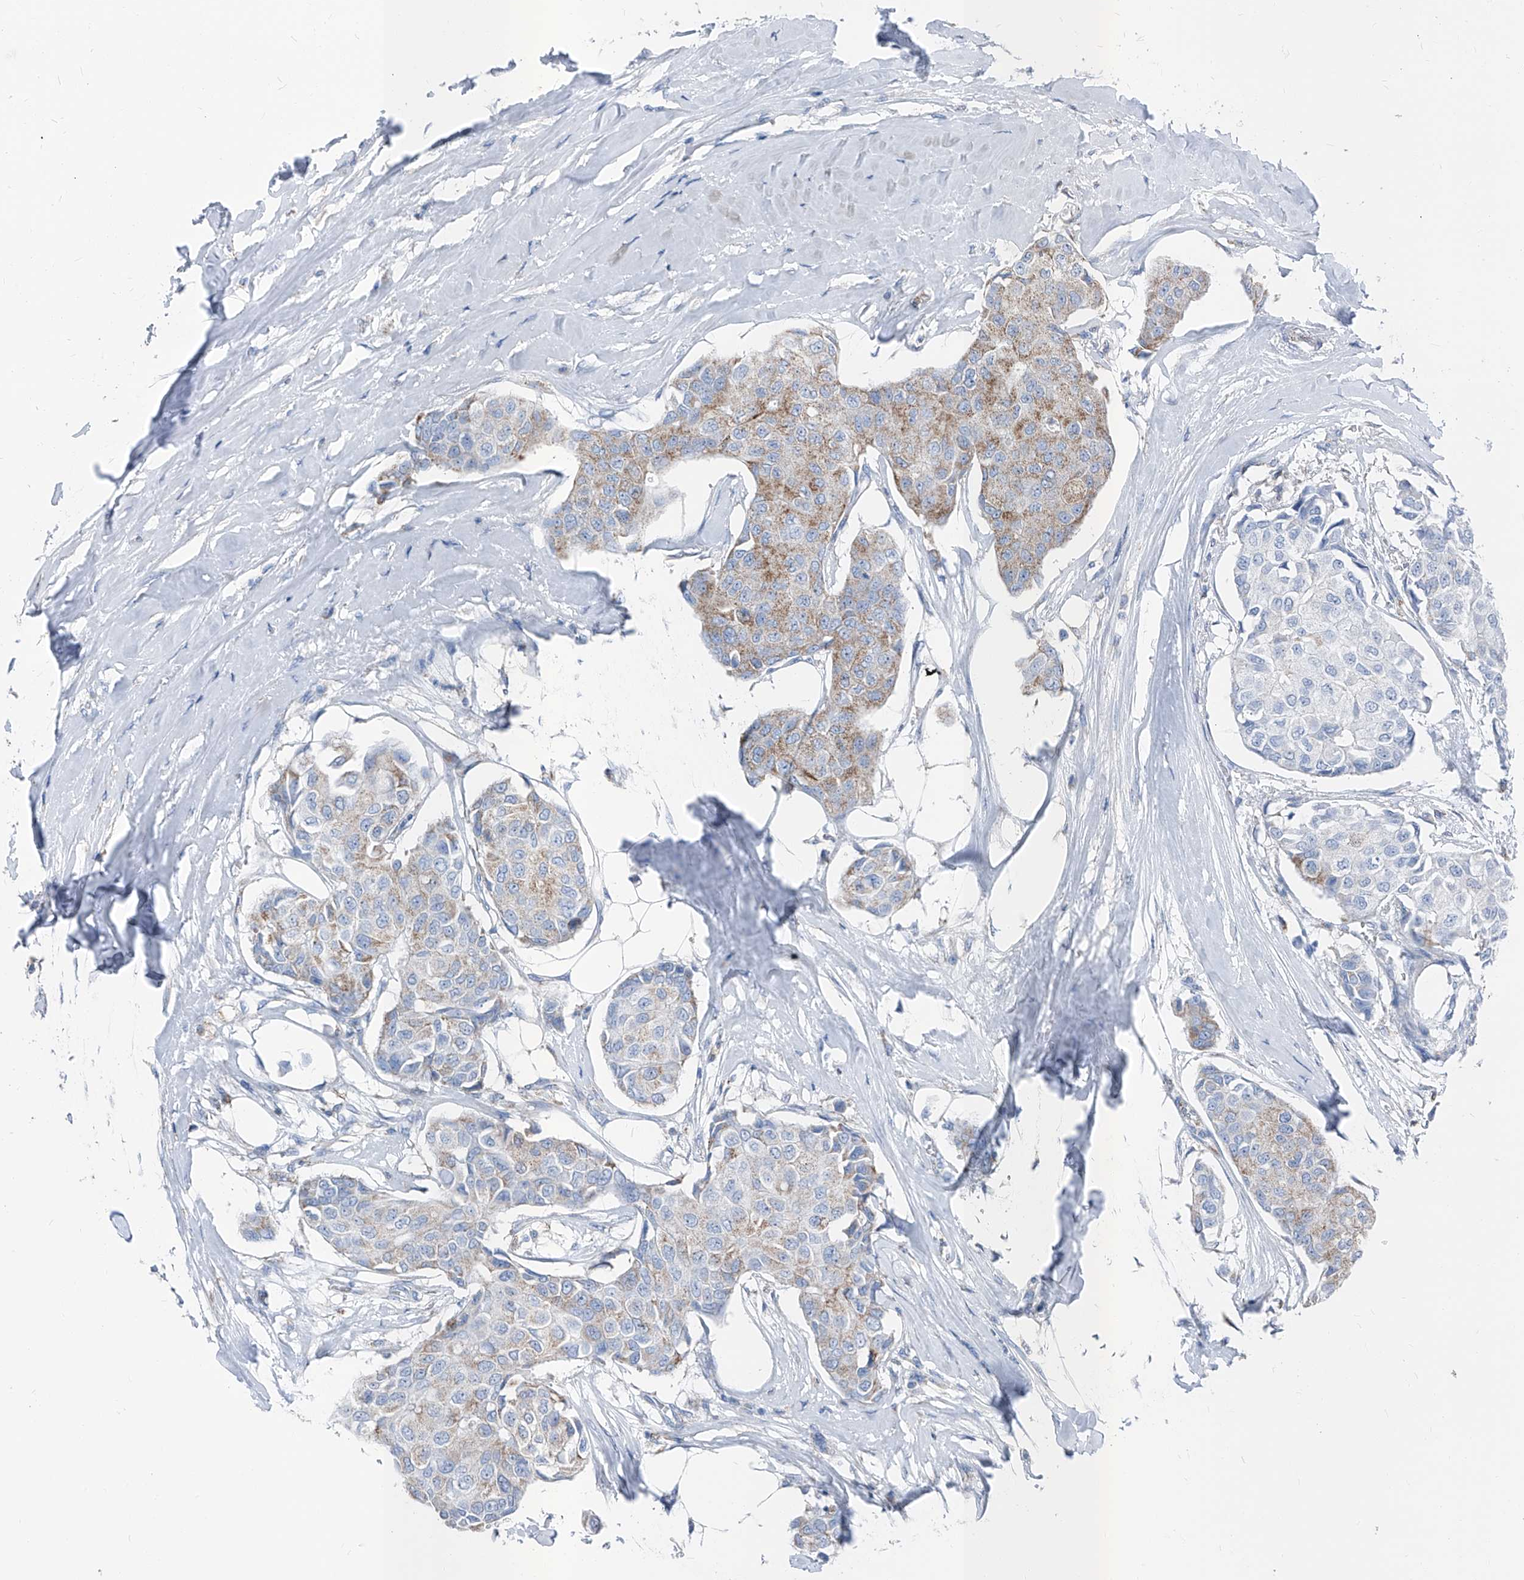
{"staining": {"intensity": "weak", "quantity": "25%-75%", "location": "cytoplasmic/membranous"}, "tissue": "breast cancer", "cell_type": "Tumor cells", "image_type": "cancer", "snomed": [{"axis": "morphology", "description": "Duct carcinoma"}, {"axis": "topography", "description": "Breast"}], "caption": "Immunohistochemical staining of human intraductal carcinoma (breast) exhibits low levels of weak cytoplasmic/membranous positivity in about 25%-75% of tumor cells.", "gene": "AGPS", "patient": {"sex": "female", "age": 80}}